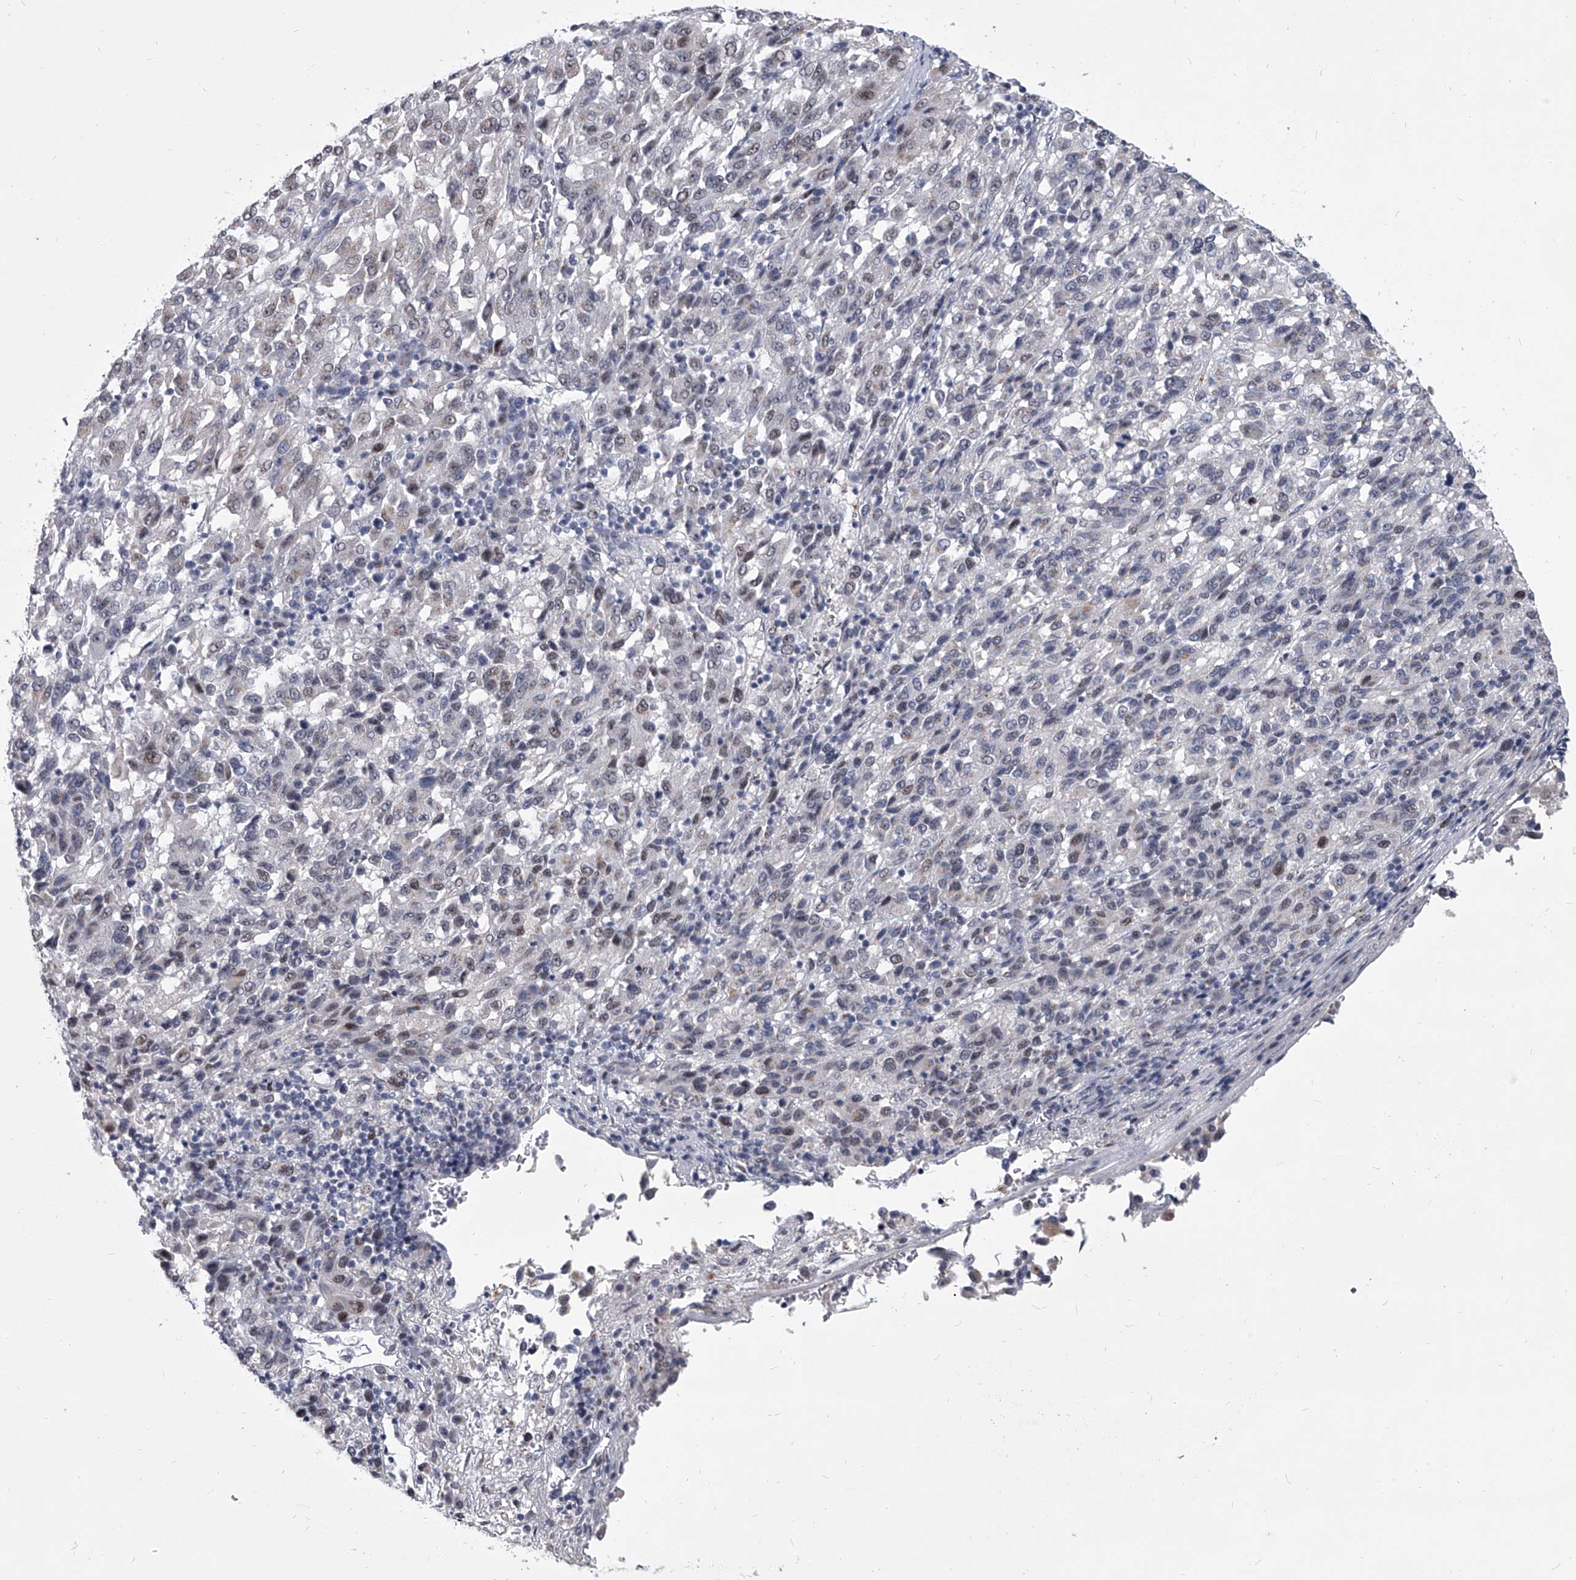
{"staining": {"intensity": "negative", "quantity": "none", "location": "none"}, "tissue": "melanoma", "cell_type": "Tumor cells", "image_type": "cancer", "snomed": [{"axis": "morphology", "description": "Malignant melanoma, Metastatic site"}, {"axis": "topography", "description": "Lung"}], "caption": "Tumor cells are negative for brown protein staining in melanoma.", "gene": "EVA1C", "patient": {"sex": "male", "age": 64}}